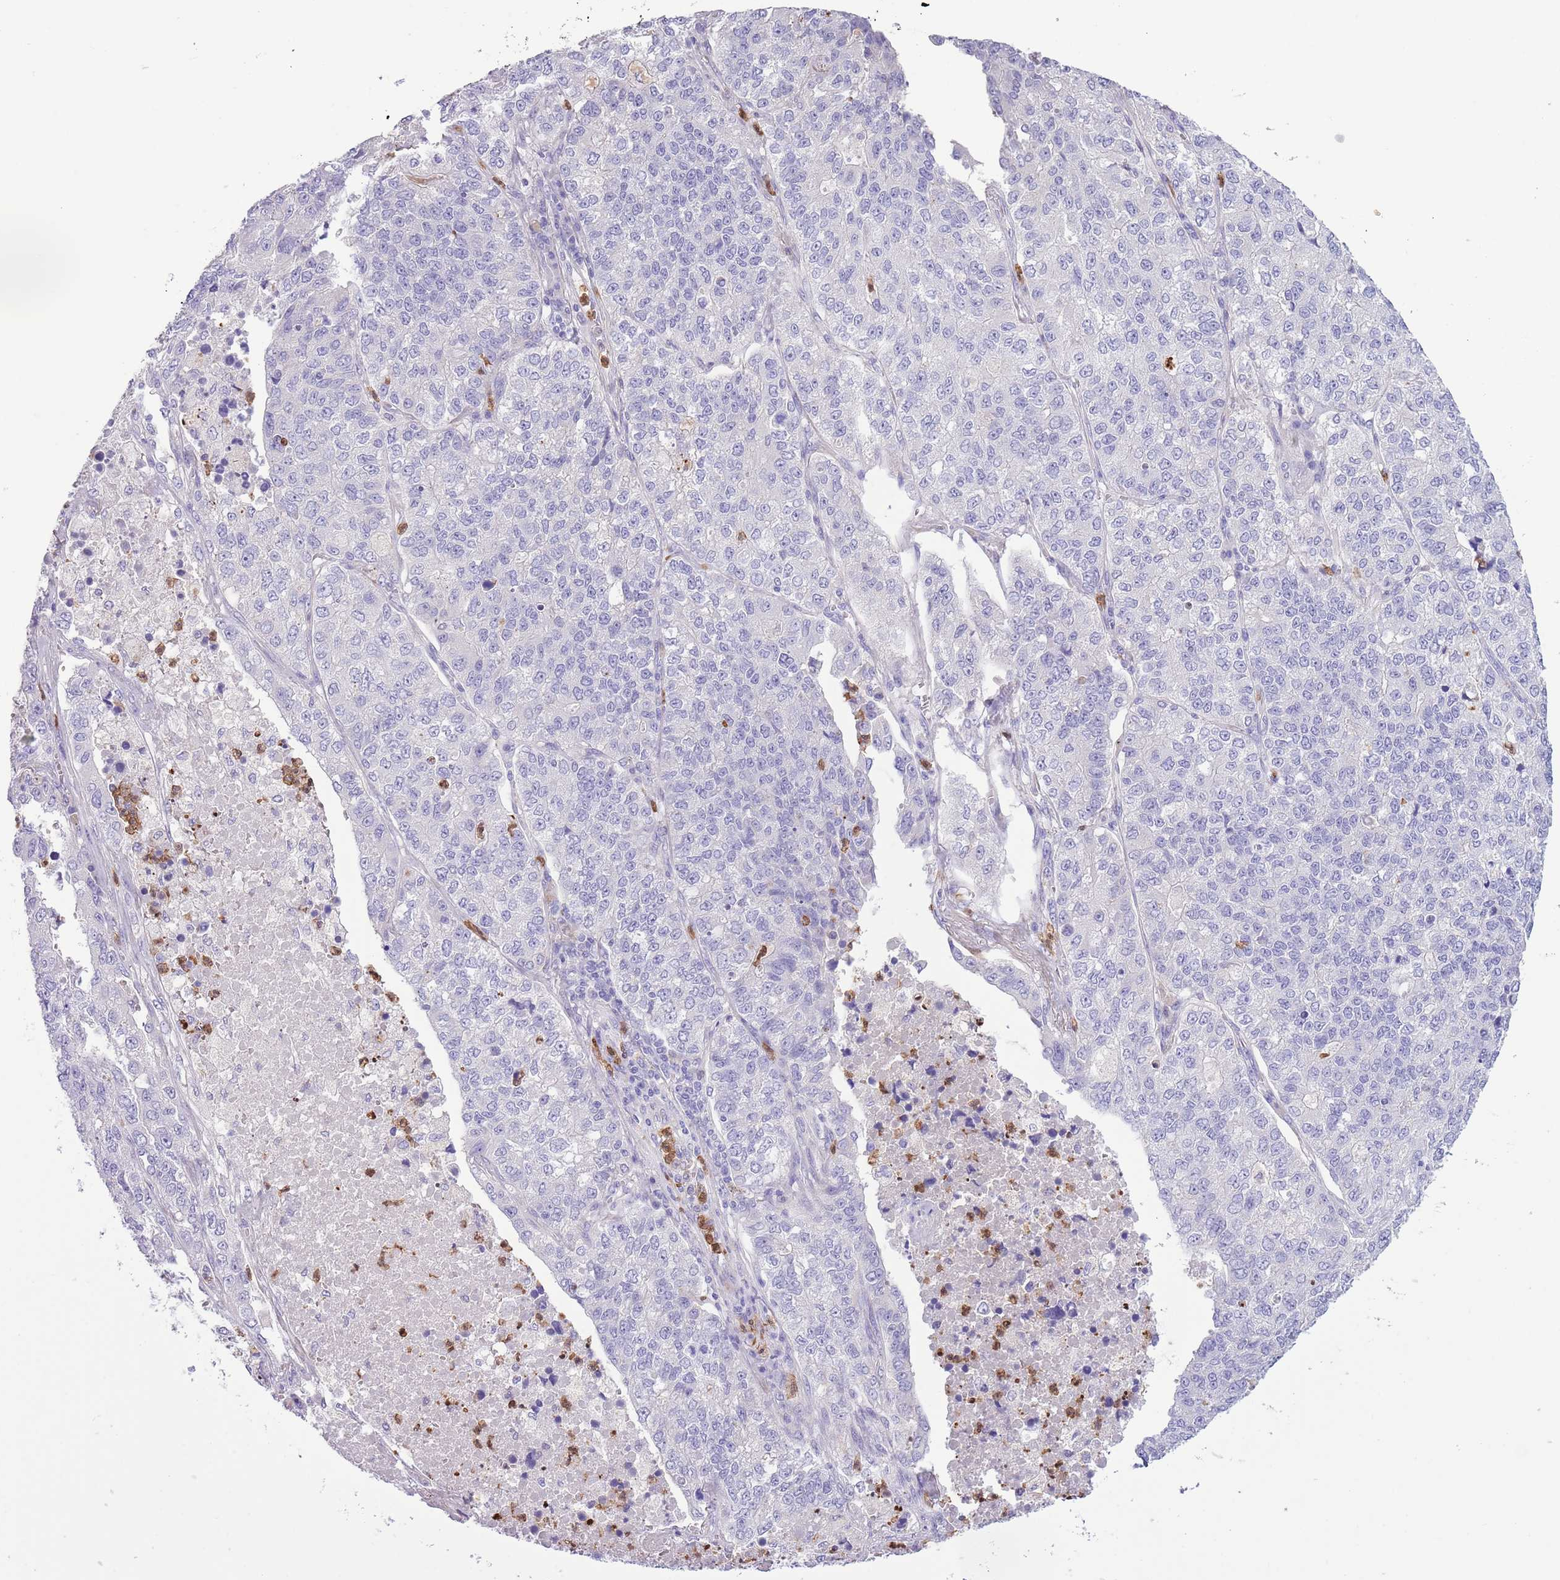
{"staining": {"intensity": "negative", "quantity": "none", "location": "none"}, "tissue": "lung cancer", "cell_type": "Tumor cells", "image_type": "cancer", "snomed": [{"axis": "morphology", "description": "Adenocarcinoma, NOS"}, {"axis": "topography", "description": "Lung"}], "caption": "An immunohistochemistry image of lung adenocarcinoma is shown. There is no staining in tumor cells of lung adenocarcinoma. The staining is performed using DAB (3,3'-diaminobenzidine) brown chromogen with nuclei counter-stained in using hematoxylin.", "gene": "OR6M1", "patient": {"sex": "male", "age": 49}}